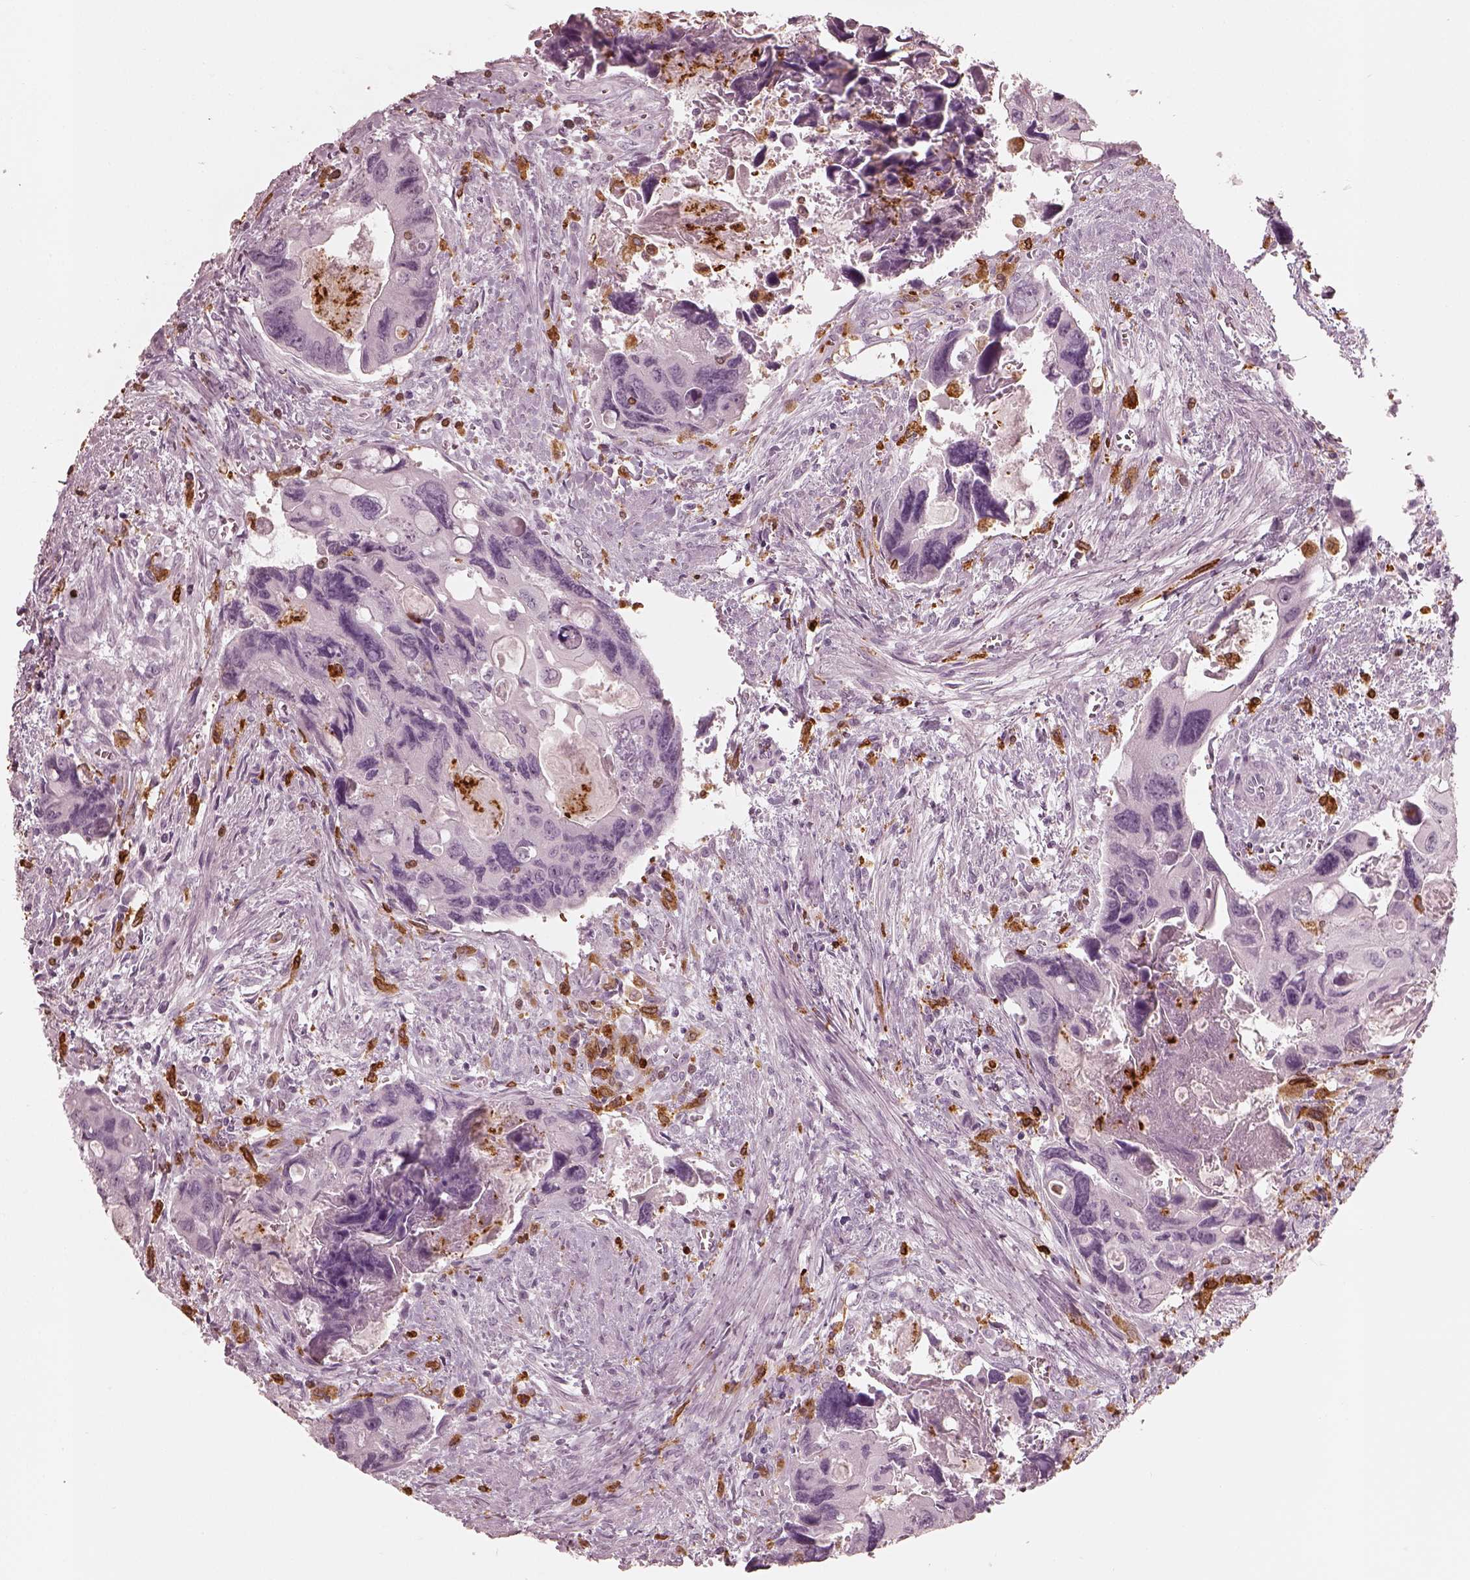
{"staining": {"intensity": "negative", "quantity": "none", "location": "none"}, "tissue": "colorectal cancer", "cell_type": "Tumor cells", "image_type": "cancer", "snomed": [{"axis": "morphology", "description": "Adenocarcinoma, NOS"}, {"axis": "topography", "description": "Rectum"}], "caption": "Immunohistochemistry (IHC) of colorectal cancer exhibits no positivity in tumor cells. (Brightfield microscopy of DAB IHC at high magnification).", "gene": "ALOX5", "patient": {"sex": "male", "age": 62}}